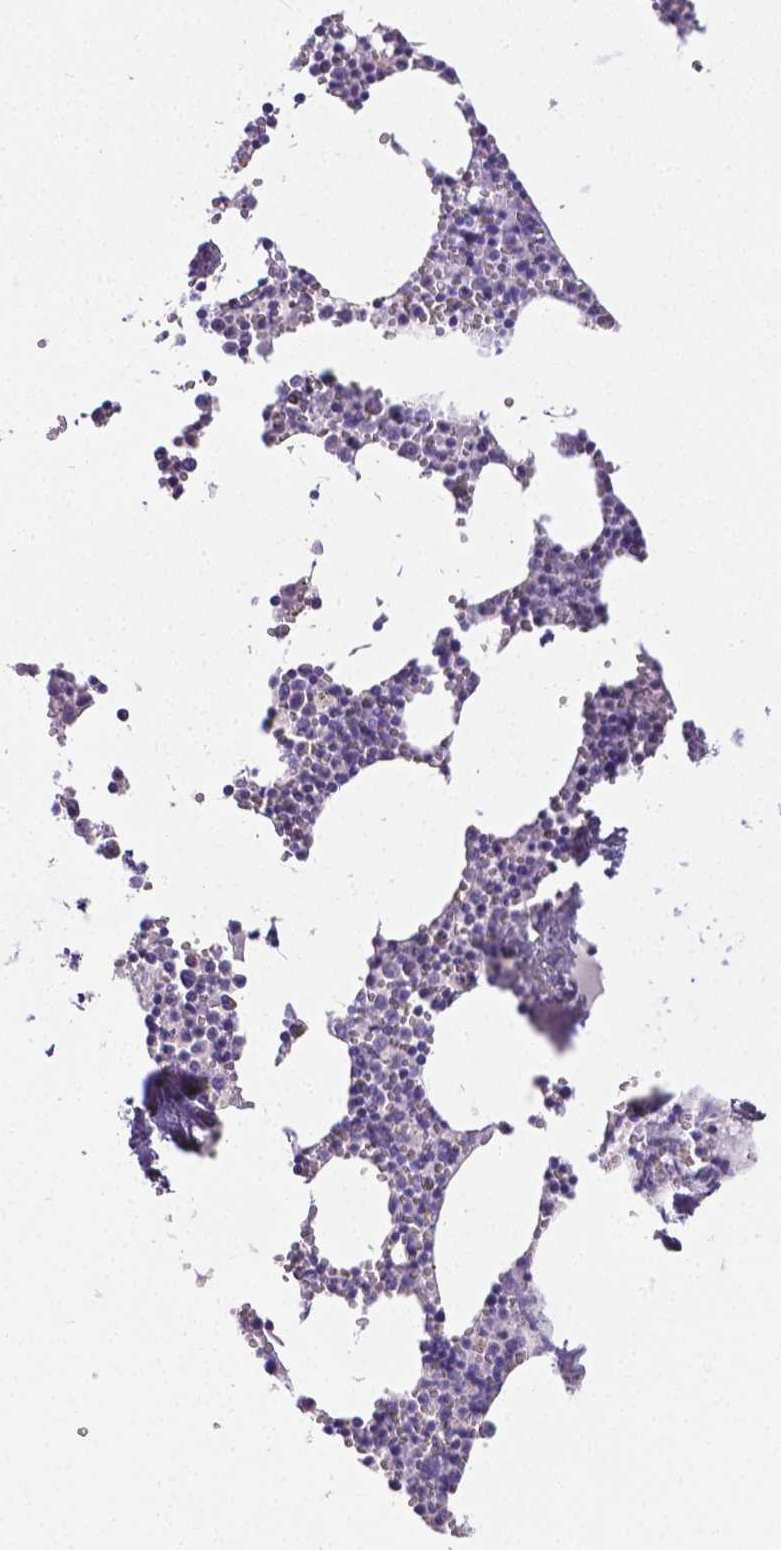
{"staining": {"intensity": "moderate", "quantity": "<25%", "location": "cytoplasmic/membranous,nuclear"}, "tissue": "bone marrow", "cell_type": "Hematopoietic cells", "image_type": "normal", "snomed": [{"axis": "morphology", "description": "Normal tissue, NOS"}, {"axis": "topography", "description": "Bone marrow"}], "caption": "Immunohistochemical staining of unremarkable human bone marrow displays <25% levels of moderate cytoplasmic/membranous,nuclear protein expression in about <25% of hematopoietic cells. The staining was performed using DAB to visualize the protein expression in brown, while the nuclei were stained in blue with hematoxylin (Magnification: 20x).", "gene": "OCLN", "patient": {"sex": "male", "age": 54}}